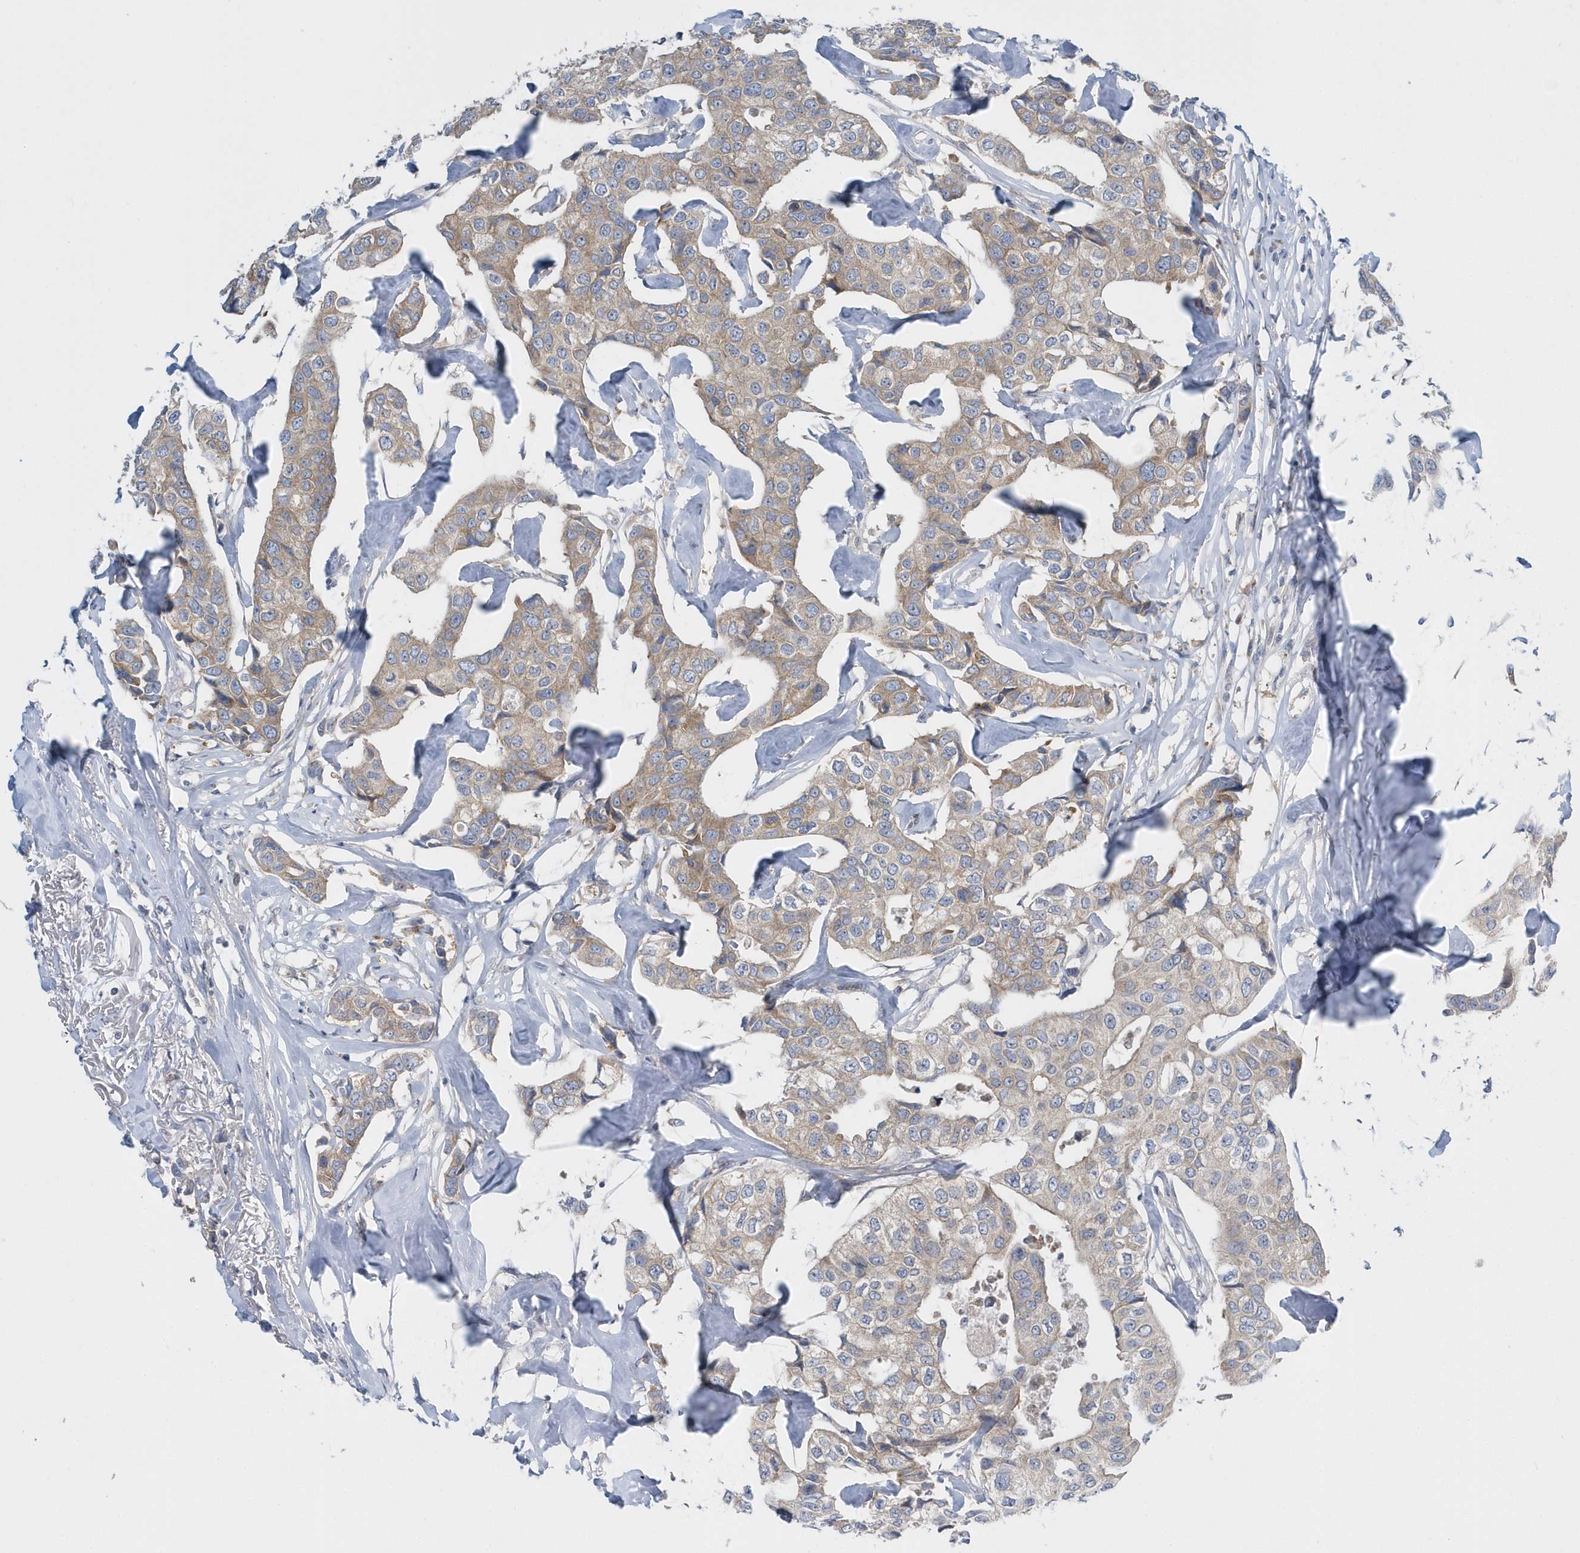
{"staining": {"intensity": "weak", "quantity": "25%-75%", "location": "cytoplasmic/membranous"}, "tissue": "breast cancer", "cell_type": "Tumor cells", "image_type": "cancer", "snomed": [{"axis": "morphology", "description": "Duct carcinoma"}, {"axis": "topography", "description": "Breast"}], "caption": "Intraductal carcinoma (breast) stained with DAB (3,3'-diaminobenzidine) immunohistochemistry (IHC) displays low levels of weak cytoplasmic/membranous staining in about 25%-75% of tumor cells. (Brightfield microscopy of DAB IHC at high magnification).", "gene": "EIF3C", "patient": {"sex": "female", "age": 80}}